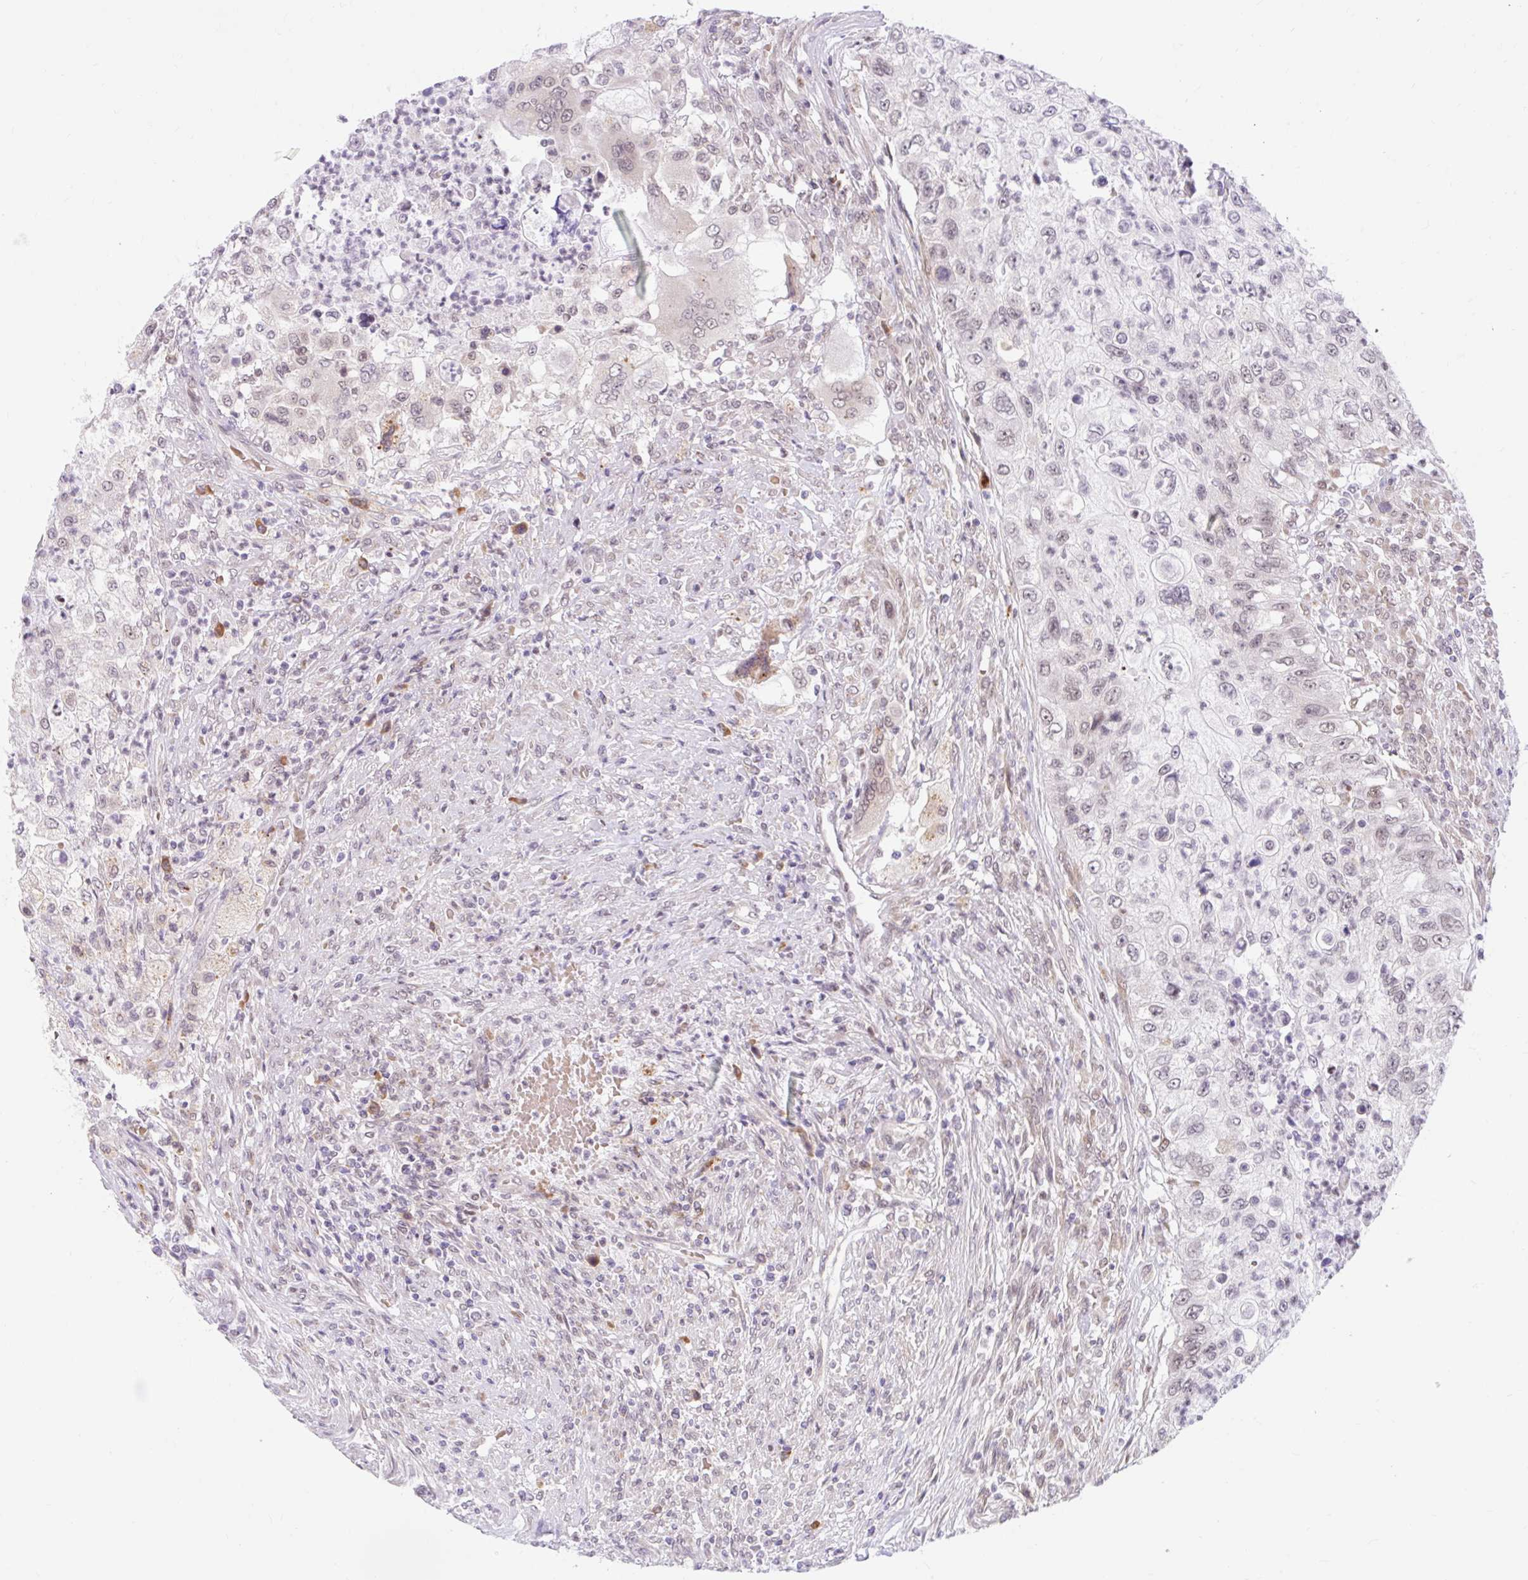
{"staining": {"intensity": "negative", "quantity": "none", "location": "none"}, "tissue": "urothelial cancer", "cell_type": "Tumor cells", "image_type": "cancer", "snomed": [{"axis": "morphology", "description": "Urothelial carcinoma, High grade"}, {"axis": "topography", "description": "Urinary bladder"}], "caption": "A high-resolution photomicrograph shows immunohistochemistry (IHC) staining of urothelial cancer, which shows no significant positivity in tumor cells. (DAB IHC with hematoxylin counter stain).", "gene": "SRSF10", "patient": {"sex": "female", "age": 60}}